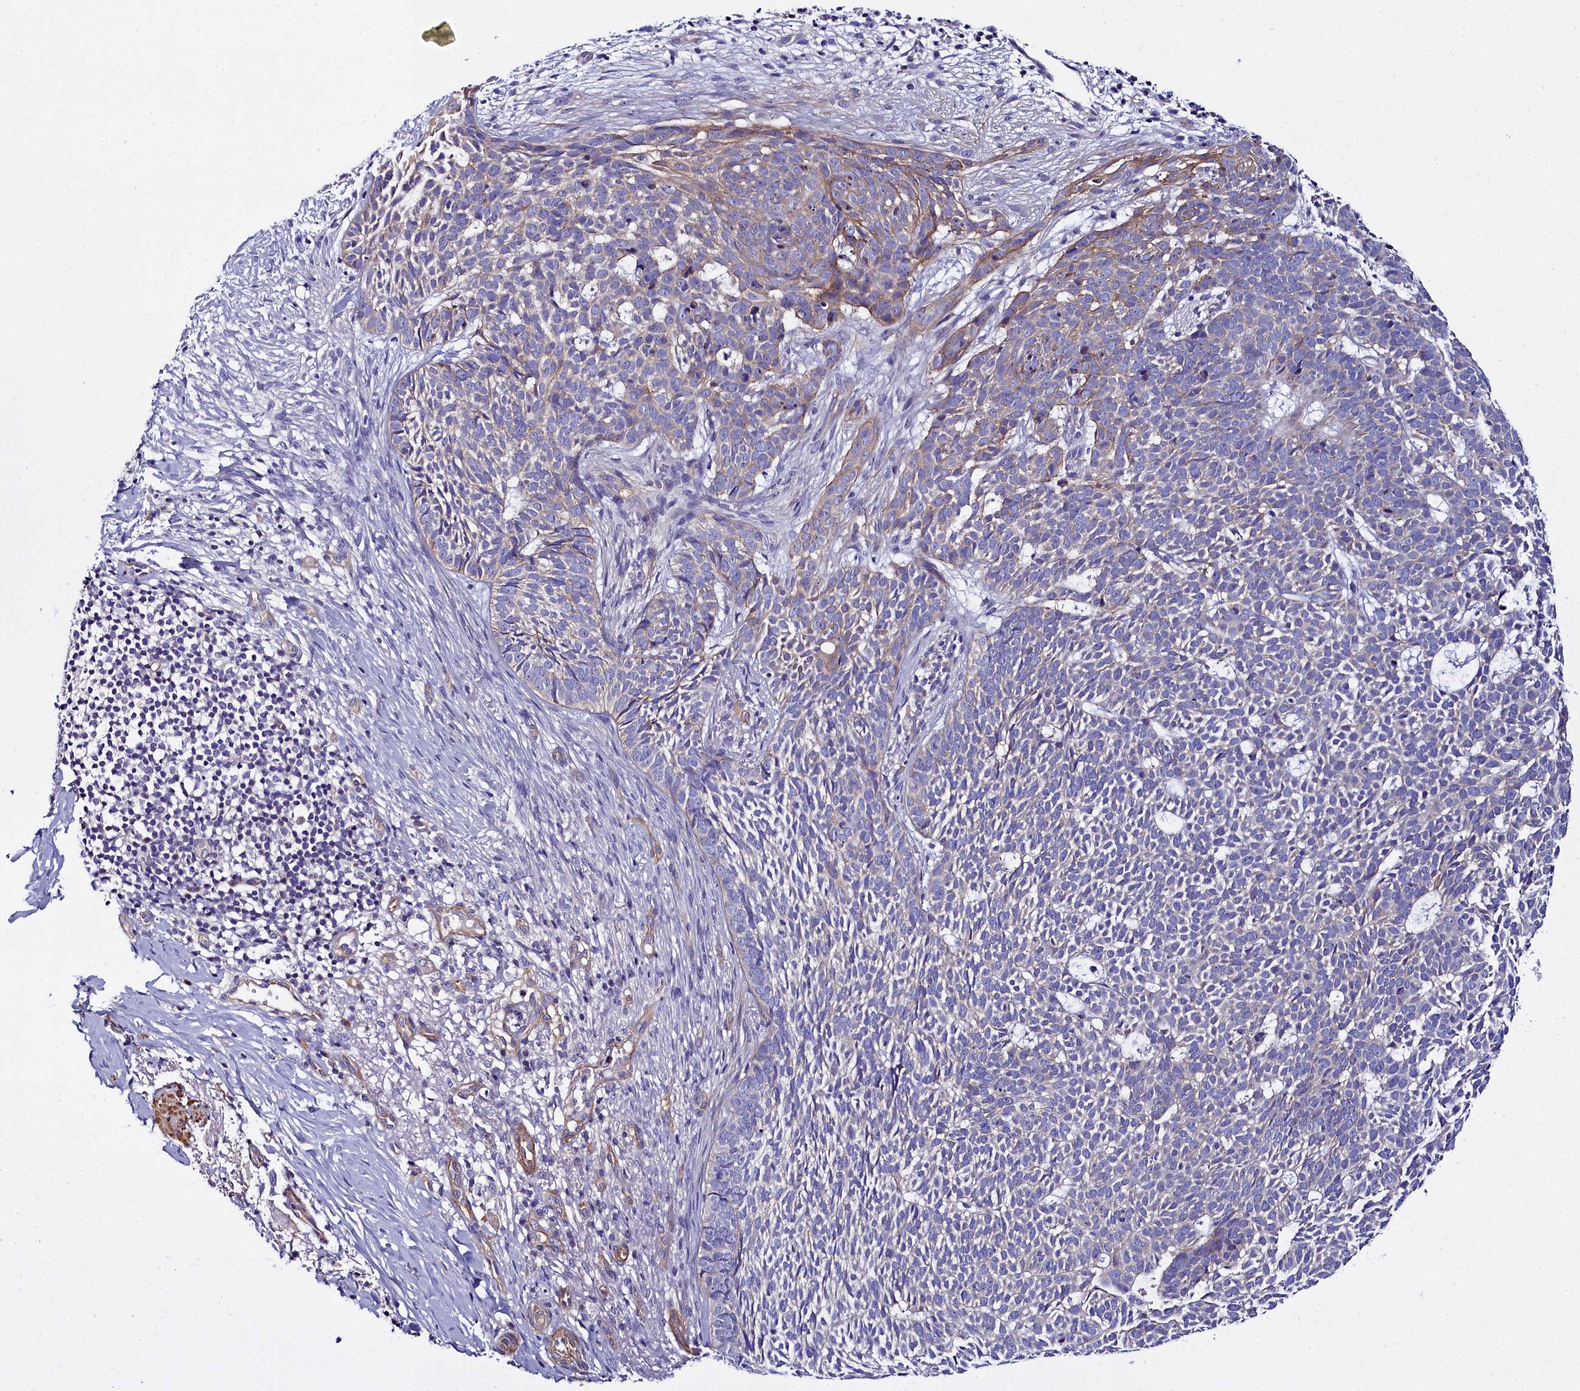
{"staining": {"intensity": "weak", "quantity": "<25%", "location": "cytoplasmic/membranous"}, "tissue": "skin cancer", "cell_type": "Tumor cells", "image_type": "cancer", "snomed": [{"axis": "morphology", "description": "Basal cell carcinoma"}, {"axis": "topography", "description": "Skin"}], "caption": "Immunohistochemistry of skin cancer shows no positivity in tumor cells.", "gene": "FADS3", "patient": {"sex": "female", "age": 78}}